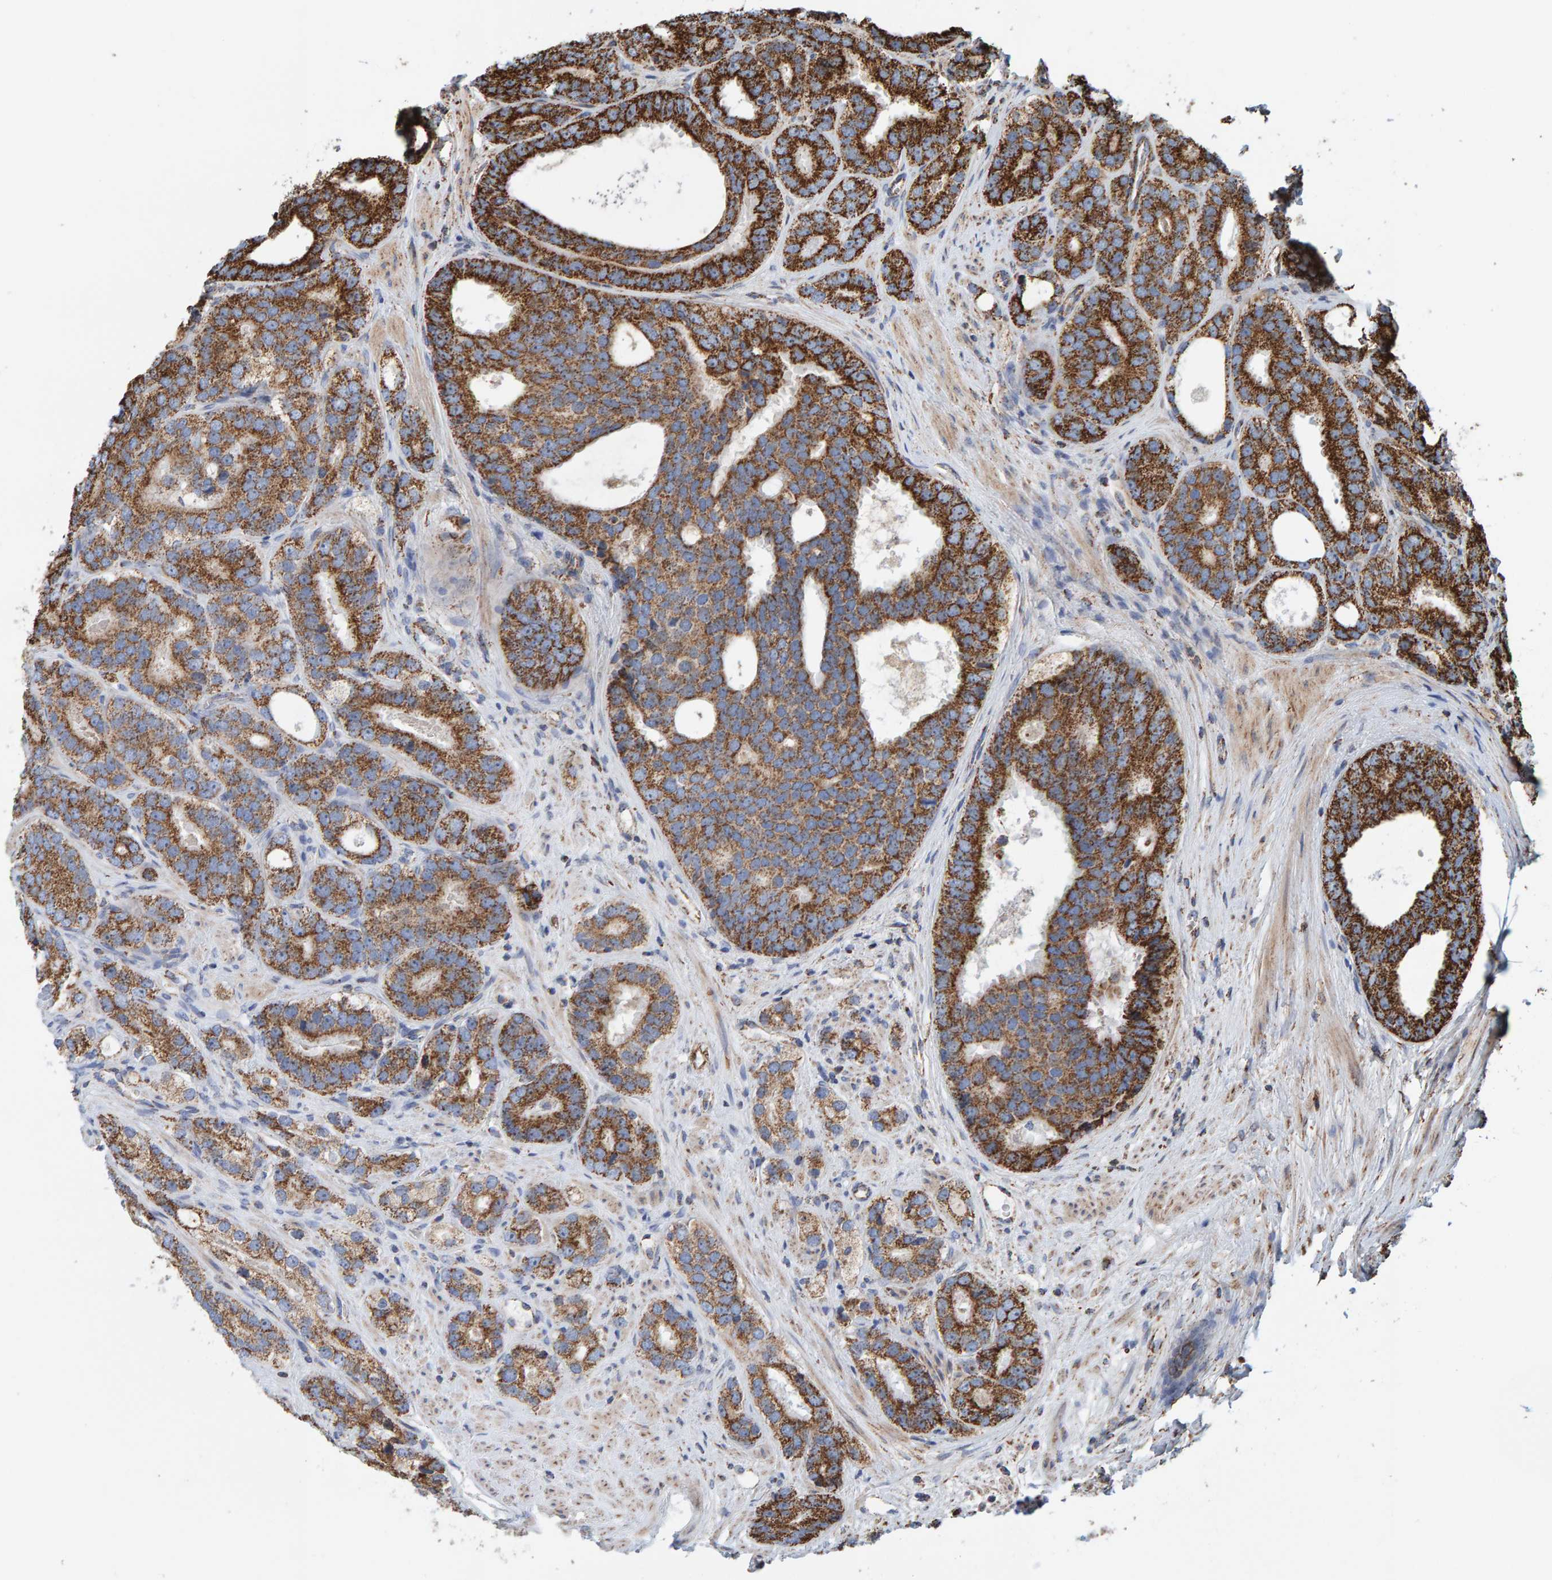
{"staining": {"intensity": "moderate", "quantity": ">75%", "location": "cytoplasmic/membranous"}, "tissue": "prostate cancer", "cell_type": "Tumor cells", "image_type": "cancer", "snomed": [{"axis": "morphology", "description": "Adenocarcinoma, High grade"}, {"axis": "topography", "description": "Prostate"}], "caption": "Immunohistochemical staining of prostate high-grade adenocarcinoma shows moderate cytoplasmic/membranous protein staining in approximately >75% of tumor cells.", "gene": "MRPL45", "patient": {"sex": "male", "age": 56}}